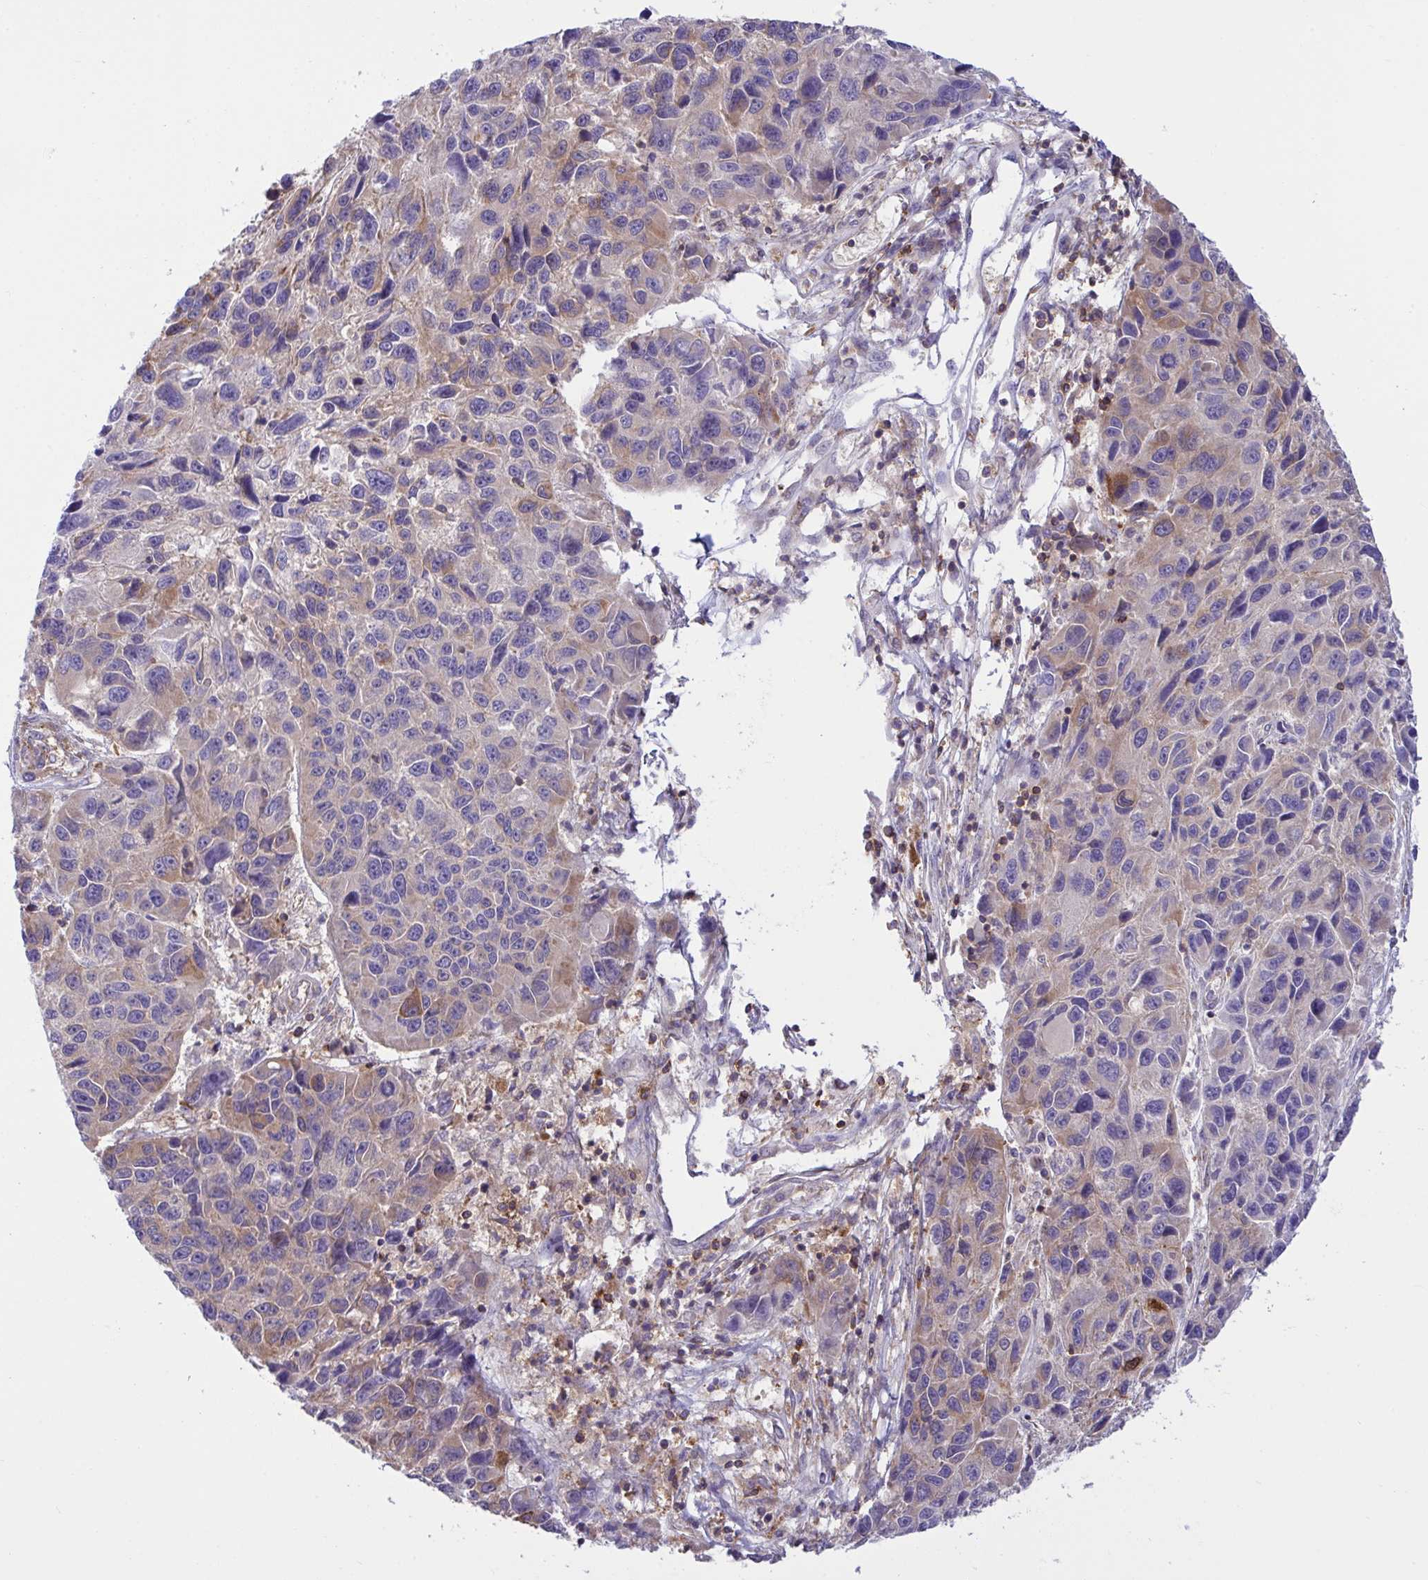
{"staining": {"intensity": "moderate", "quantity": "<25%", "location": "cytoplasmic/membranous"}, "tissue": "melanoma", "cell_type": "Tumor cells", "image_type": "cancer", "snomed": [{"axis": "morphology", "description": "Malignant melanoma, NOS"}, {"axis": "topography", "description": "Skin"}], "caption": "Brown immunohistochemical staining in malignant melanoma exhibits moderate cytoplasmic/membranous staining in approximately <25% of tumor cells.", "gene": "TSC22D3", "patient": {"sex": "male", "age": 53}}